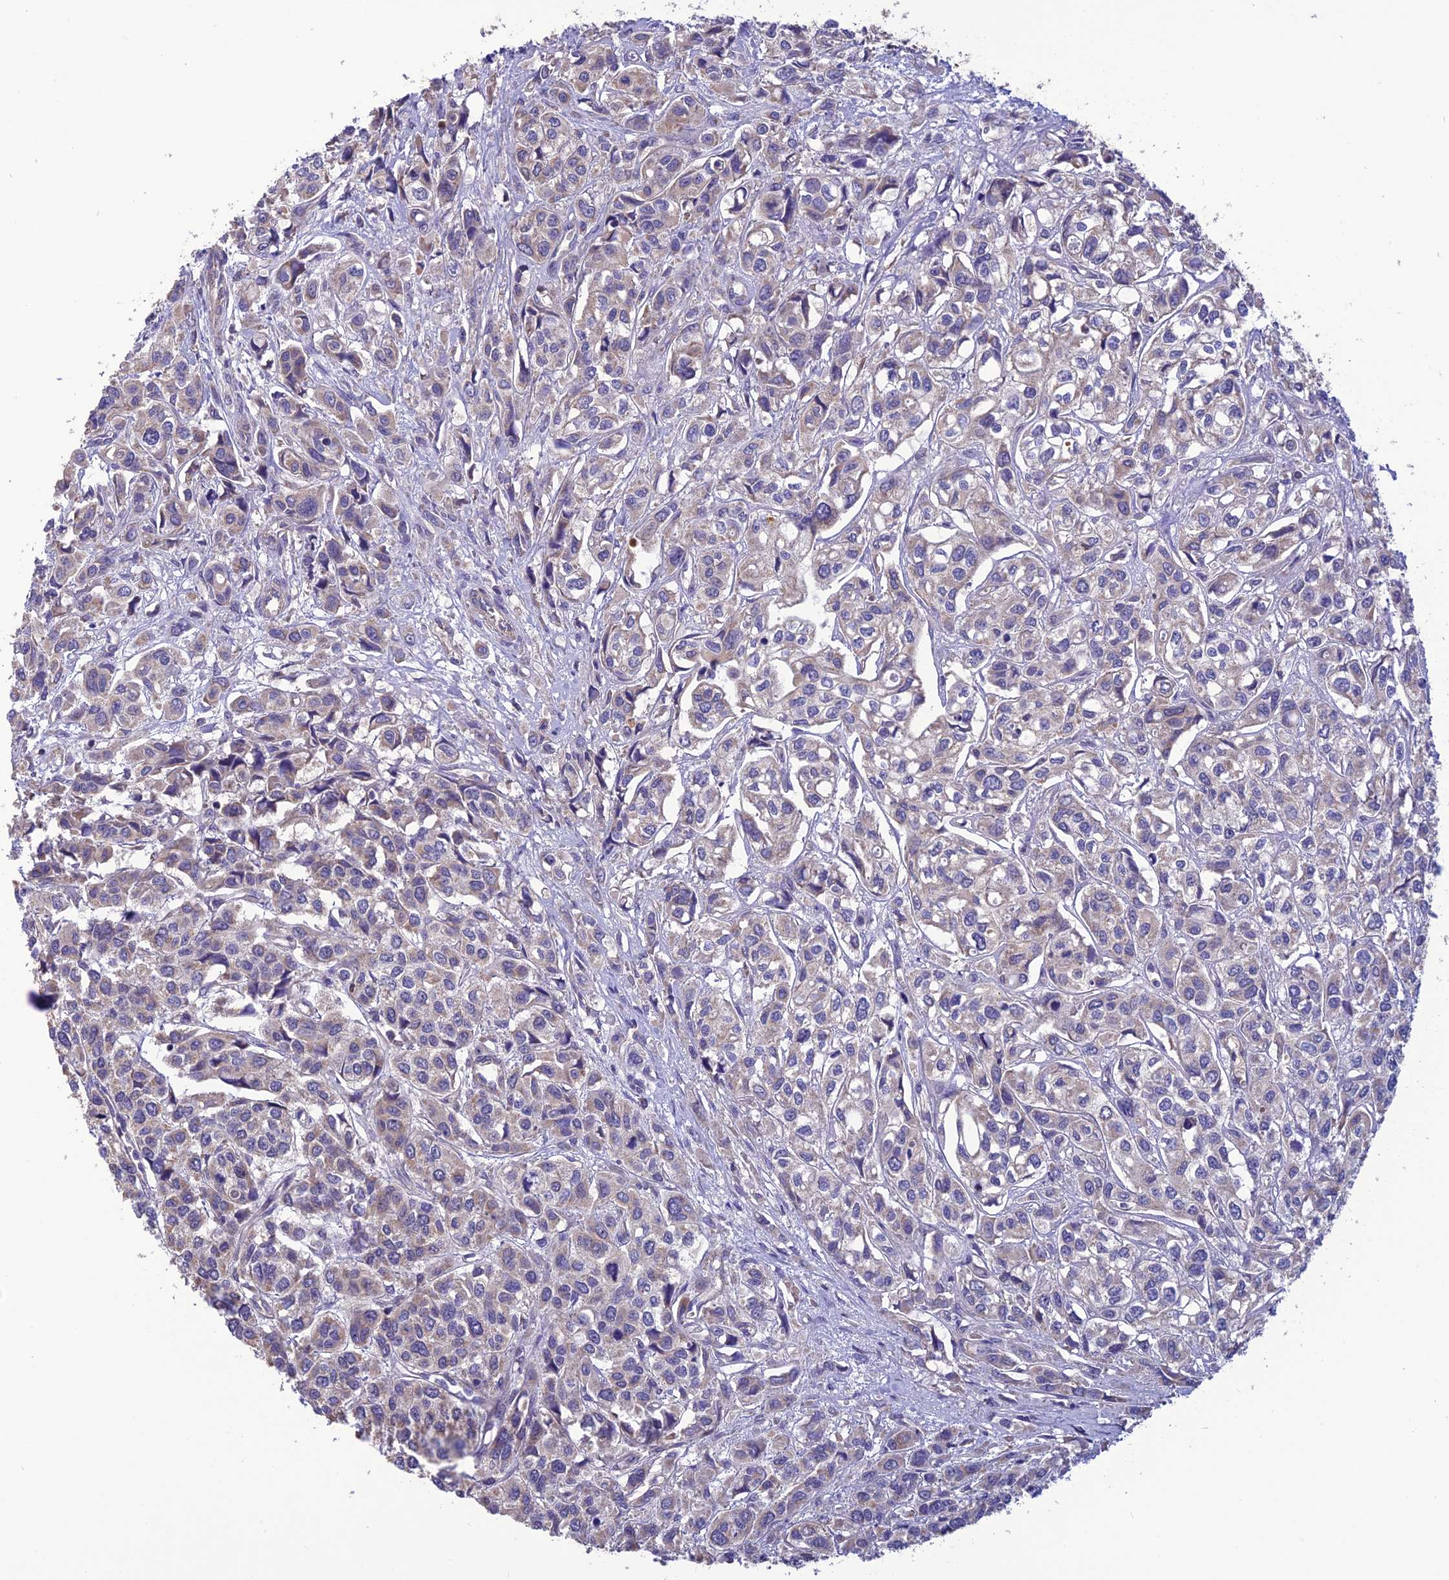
{"staining": {"intensity": "negative", "quantity": "none", "location": "none"}, "tissue": "urothelial cancer", "cell_type": "Tumor cells", "image_type": "cancer", "snomed": [{"axis": "morphology", "description": "Urothelial carcinoma, High grade"}, {"axis": "topography", "description": "Urinary bladder"}], "caption": "Urothelial cancer stained for a protein using IHC exhibits no expression tumor cells.", "gene": "PSMF1", "patient": {"sex": "male", "age": 67}}